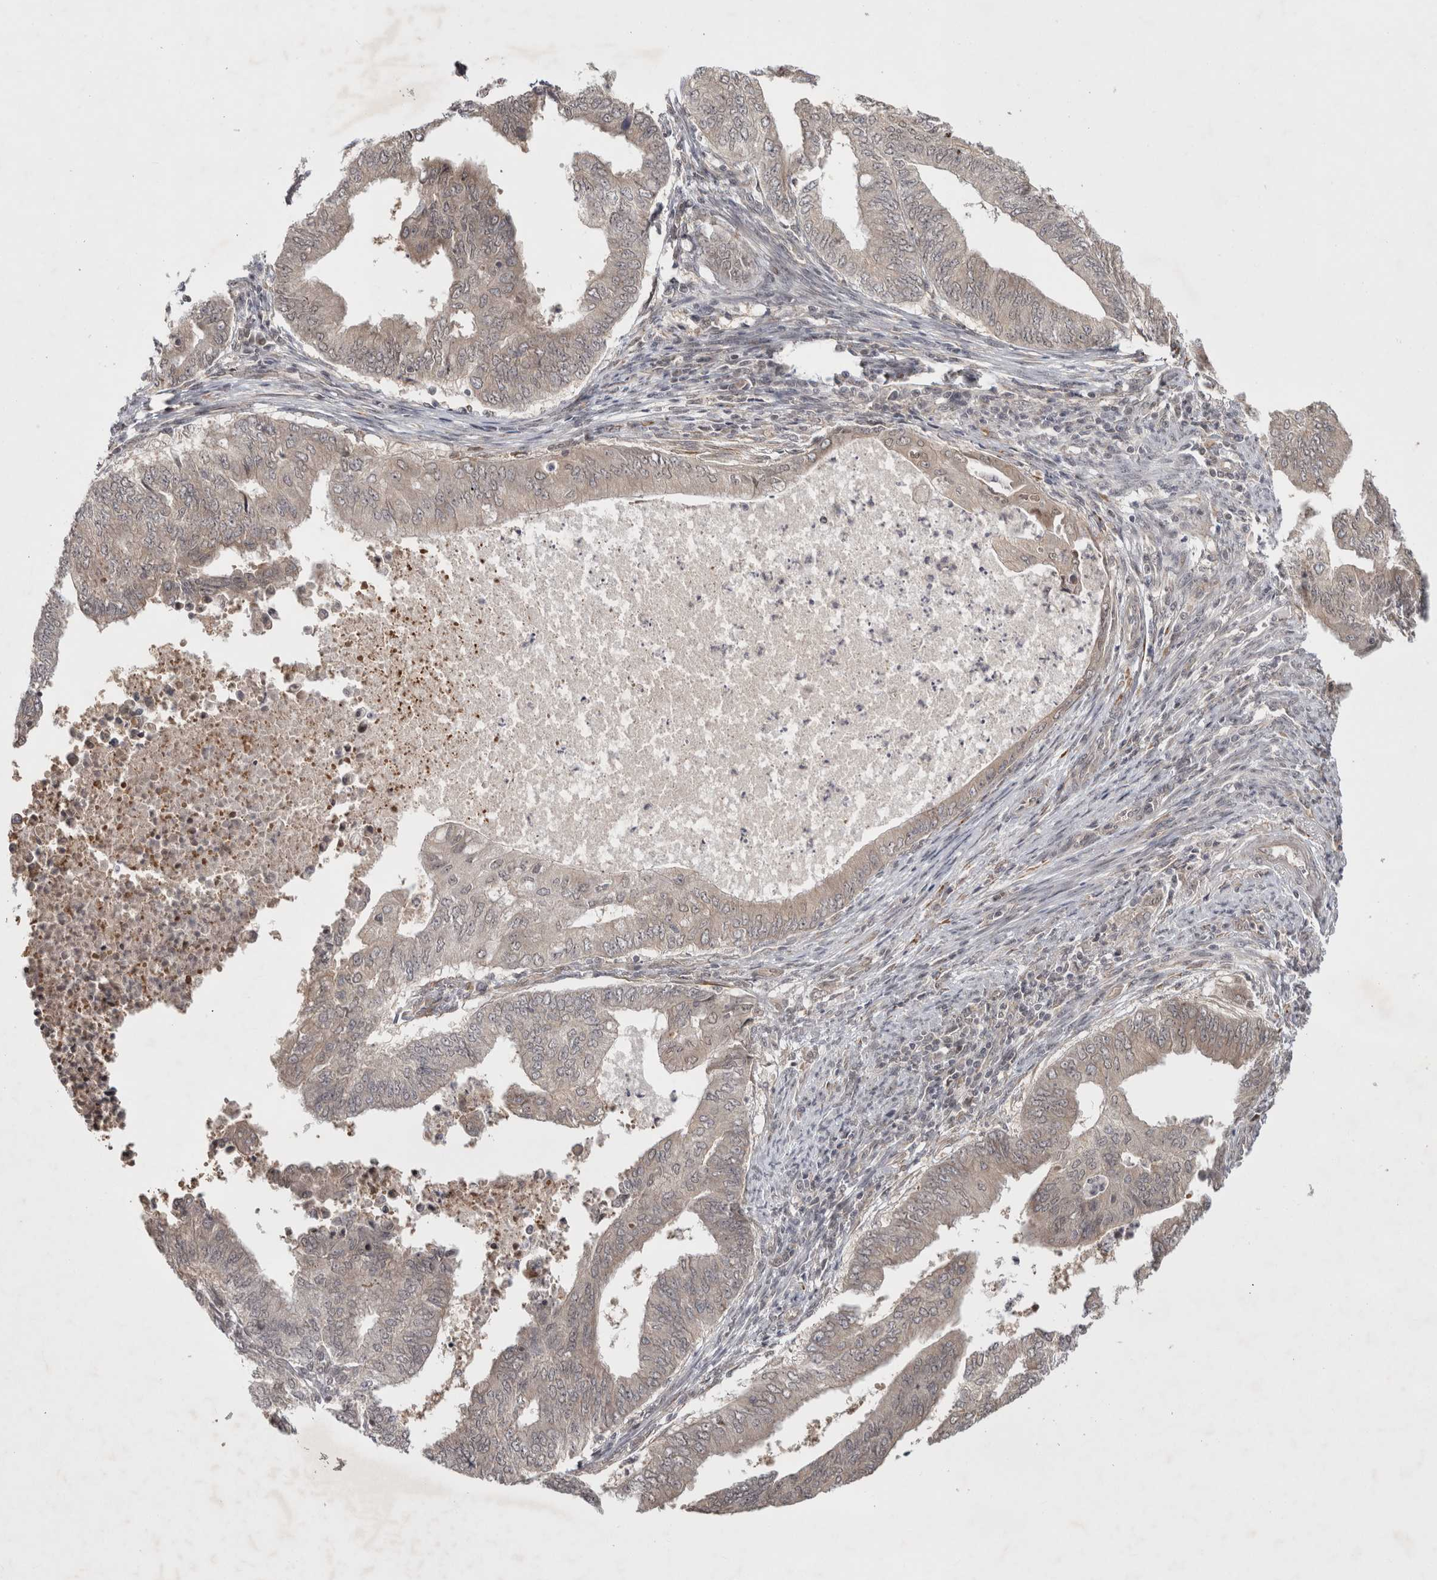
{"staining": {"intensity": "weak", "quantity": ">75%", "location": "cytoplasmic/membranous"}, "tissue": "endometrial cancer", "cell_type": "Tumor cells", "image_type": "cancer", "snomed": [{"axis": "morphology", "description": "Polyp, NOS"}, {"axis": "morphology", "description": "Adenocarcinoma, NOS"}, {"axis": "morphology", "description": "Adenoma, NOS"}, {"axis": "topography", "description": "Endometrium"}], "caption": "Endometrial adenoma was stained to show a protein in brown. There is low levels of weak cytoplasmic/membranous positivity in approximately >75% of tumor cells. The staining was performed using DAB to visualize the protein expression in brown, while the nuclei were stained in blue with hematoxylin (Magnification: 20x).", "gene": "ZNF318", "patient": {"sex": "female", "age": 79}}